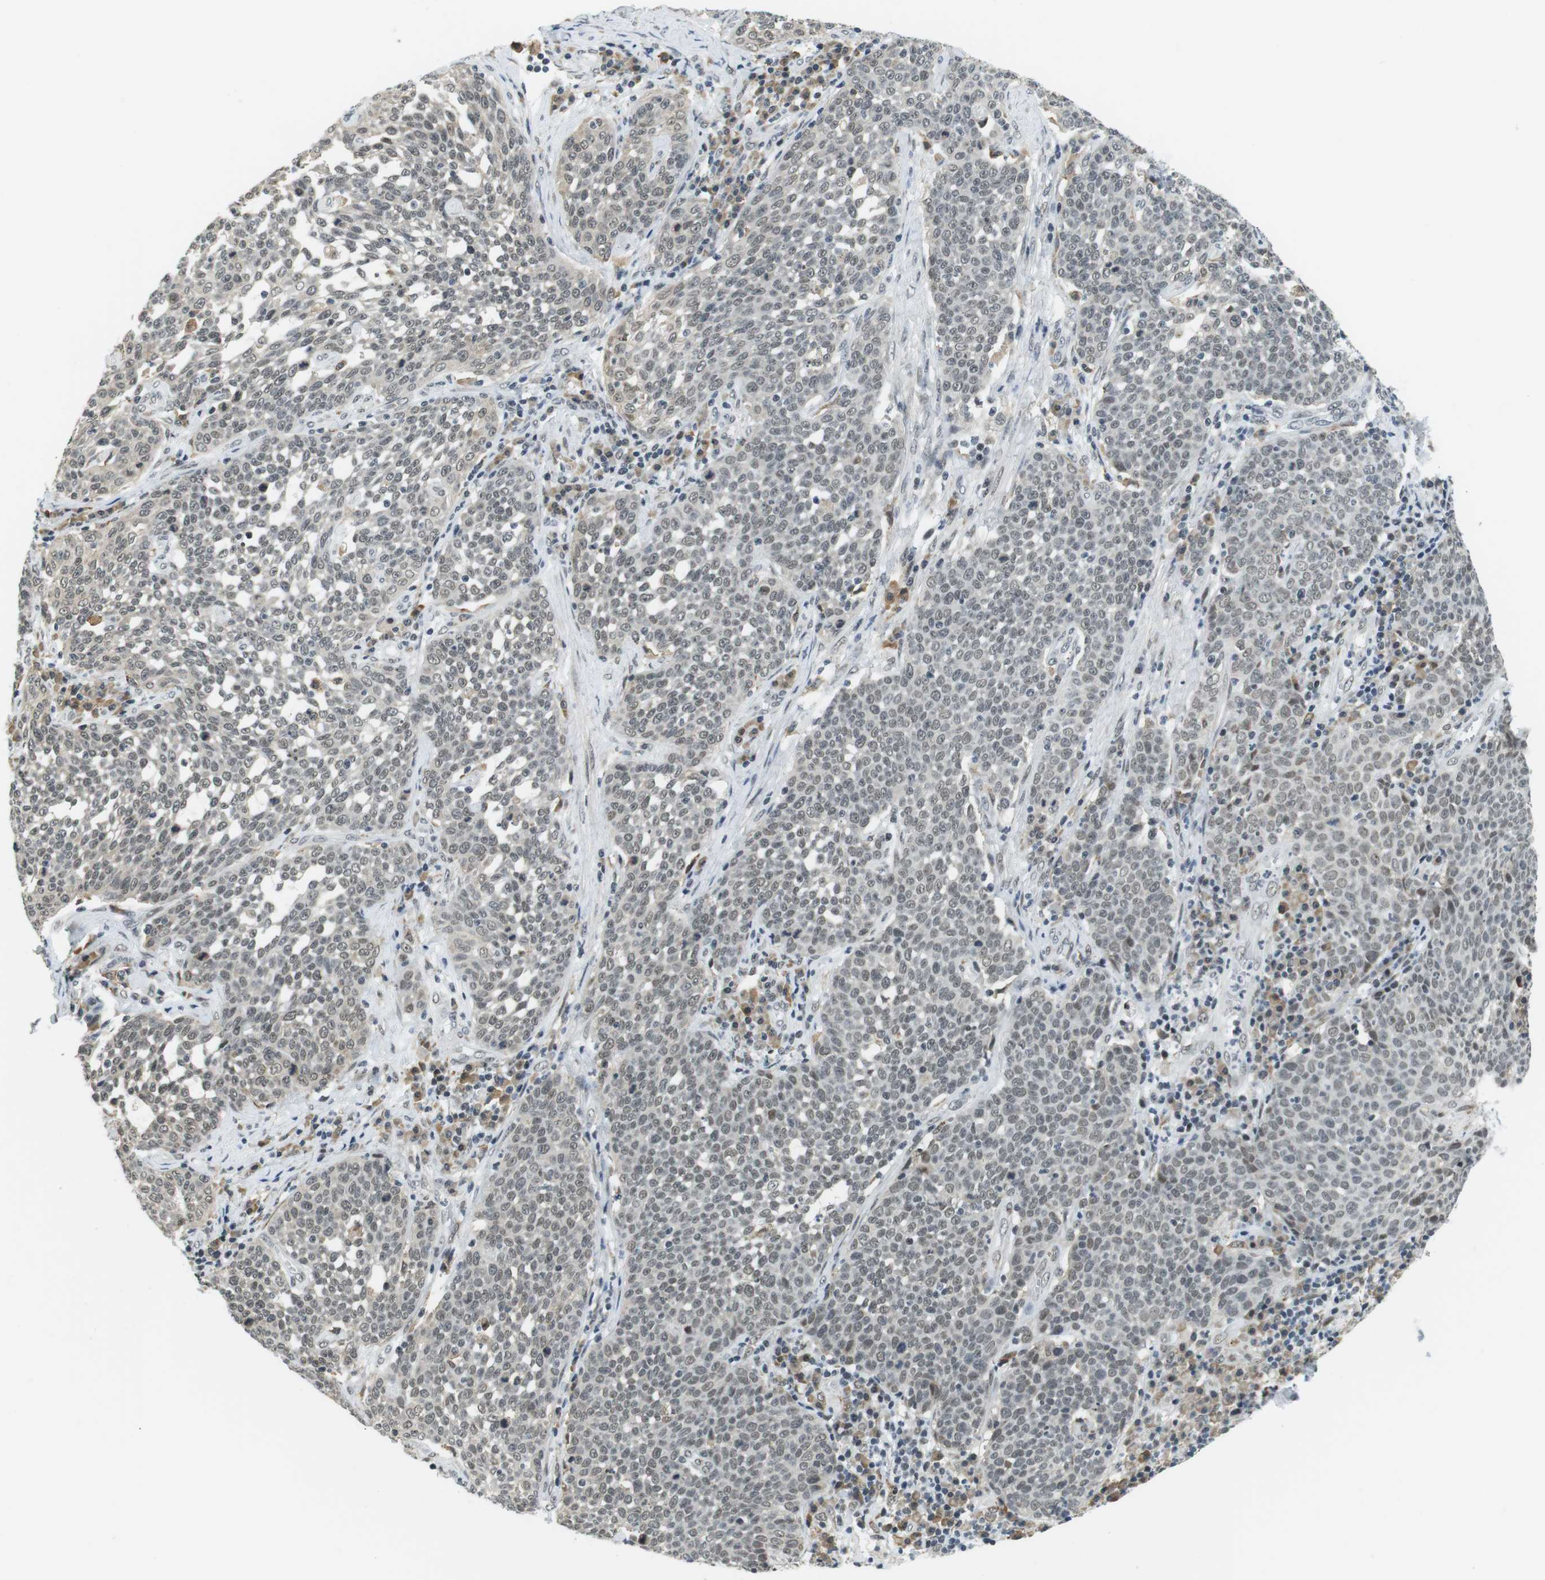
{"staining": {"intensity": "weak", "quantity": ">75%", "location": "nuclear"}, "tissue": "cervical cancer", "cell_type": "Tumor cells", "image_type": "cancer", "snomed": [{"axis": "morphology", "description": "Squamous cell carcinoma, NOS"}, {"axis": "topography", "description": "Cervix"}], "caption": "The photomicrograph reveals a brown stain indicating the presence of a protein in the nuclear of tumor cells in cervical cancer.", "gene": "RNF38", "patient": {"sex": "female", "age": 34}}